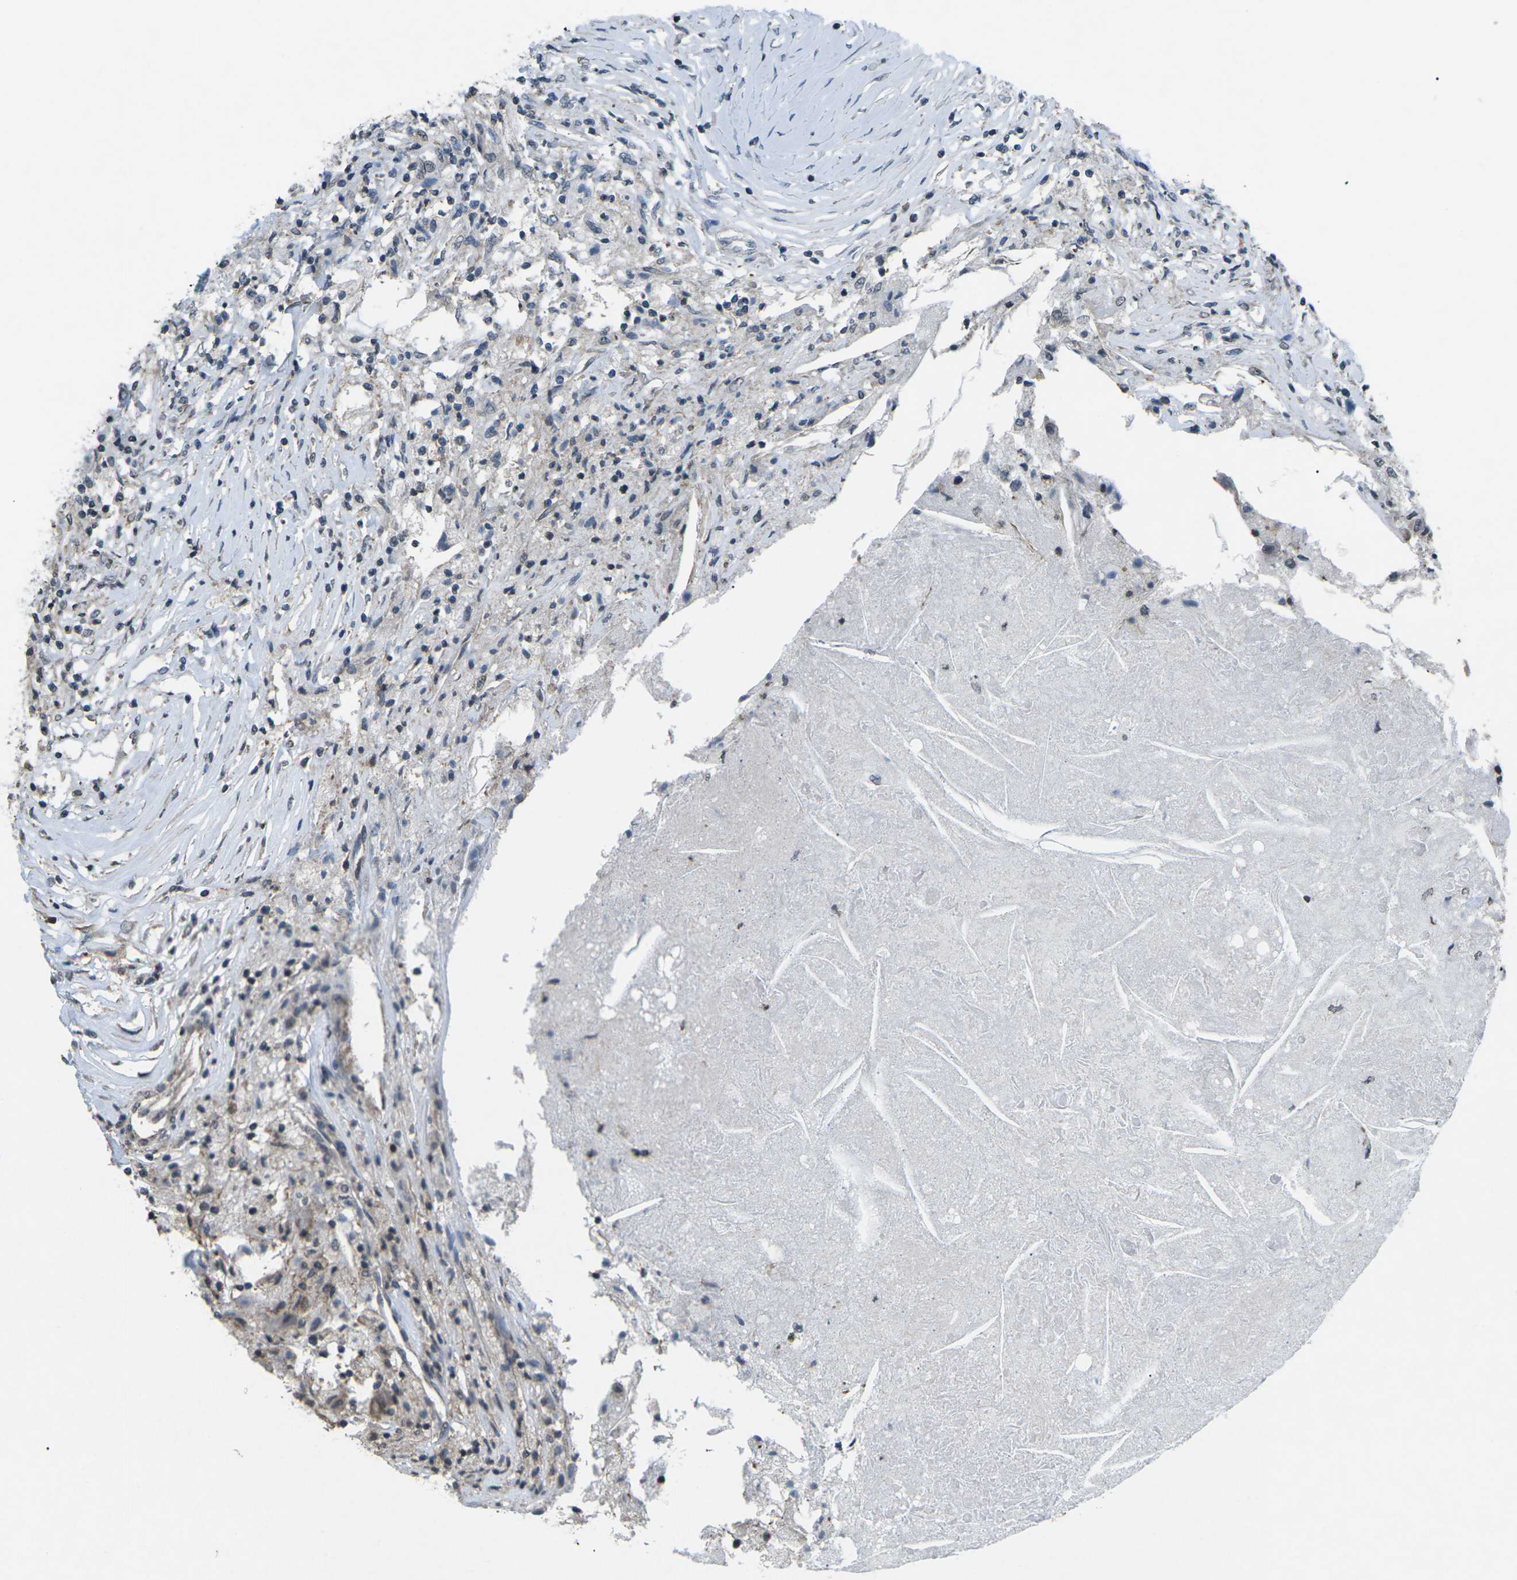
{"staining": {"intensity": "weak", "quantity": "<25%", "location": "cytoplasmic/membranous"}, "tissue": "colorectal cancer", "cell_type": "Tumor cells", "image_type": "cancer", "snomed": [{"axis": "morphology", "description": "Adenocarcinoma, NOS"}, {"axis": "topography", "description": "Rectum"}], "caption": "This is an immunohistochemistry (IHC) micrograph of human colorectal adenocarcinoma. There is no positivity in tumor cells.", "gene": "TFR2", "patient": {"sex": "male", "age": 63}}